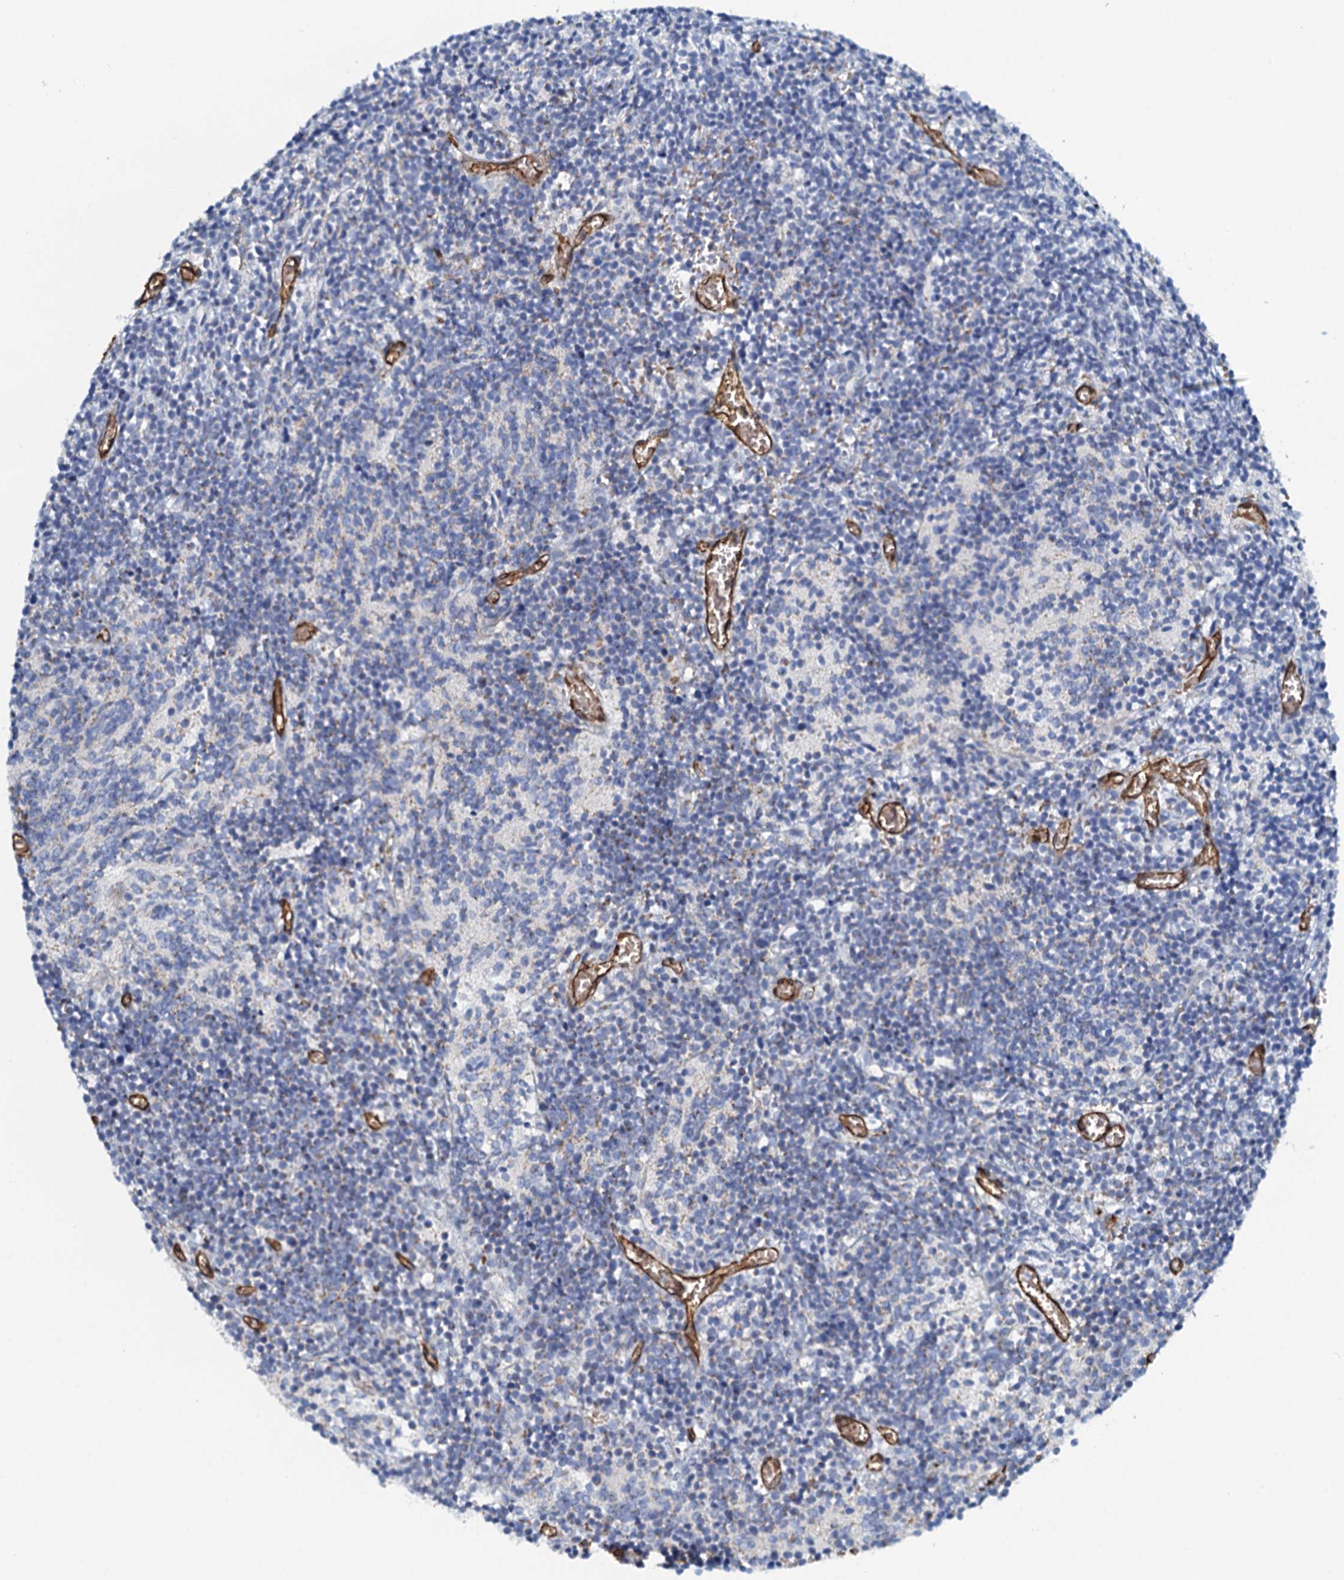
{"staining": {"intensity": "negative", "quantity": "none", "location": "none"}, "tissue": "glioma", "cell_type": "Tumor cells", "image_type": "cancer", "snomed": [{"axis": "morphology", "description": "Glioma, malignant, Low grade"}, {"axis": "topography", "description": "Brain"}], "caption": "An IHC micrograph of glioma is shown. There is no staining in tumor cells of glioma.", "gene": "DGKG", "patient": {"sex": "female", "age": 1}}